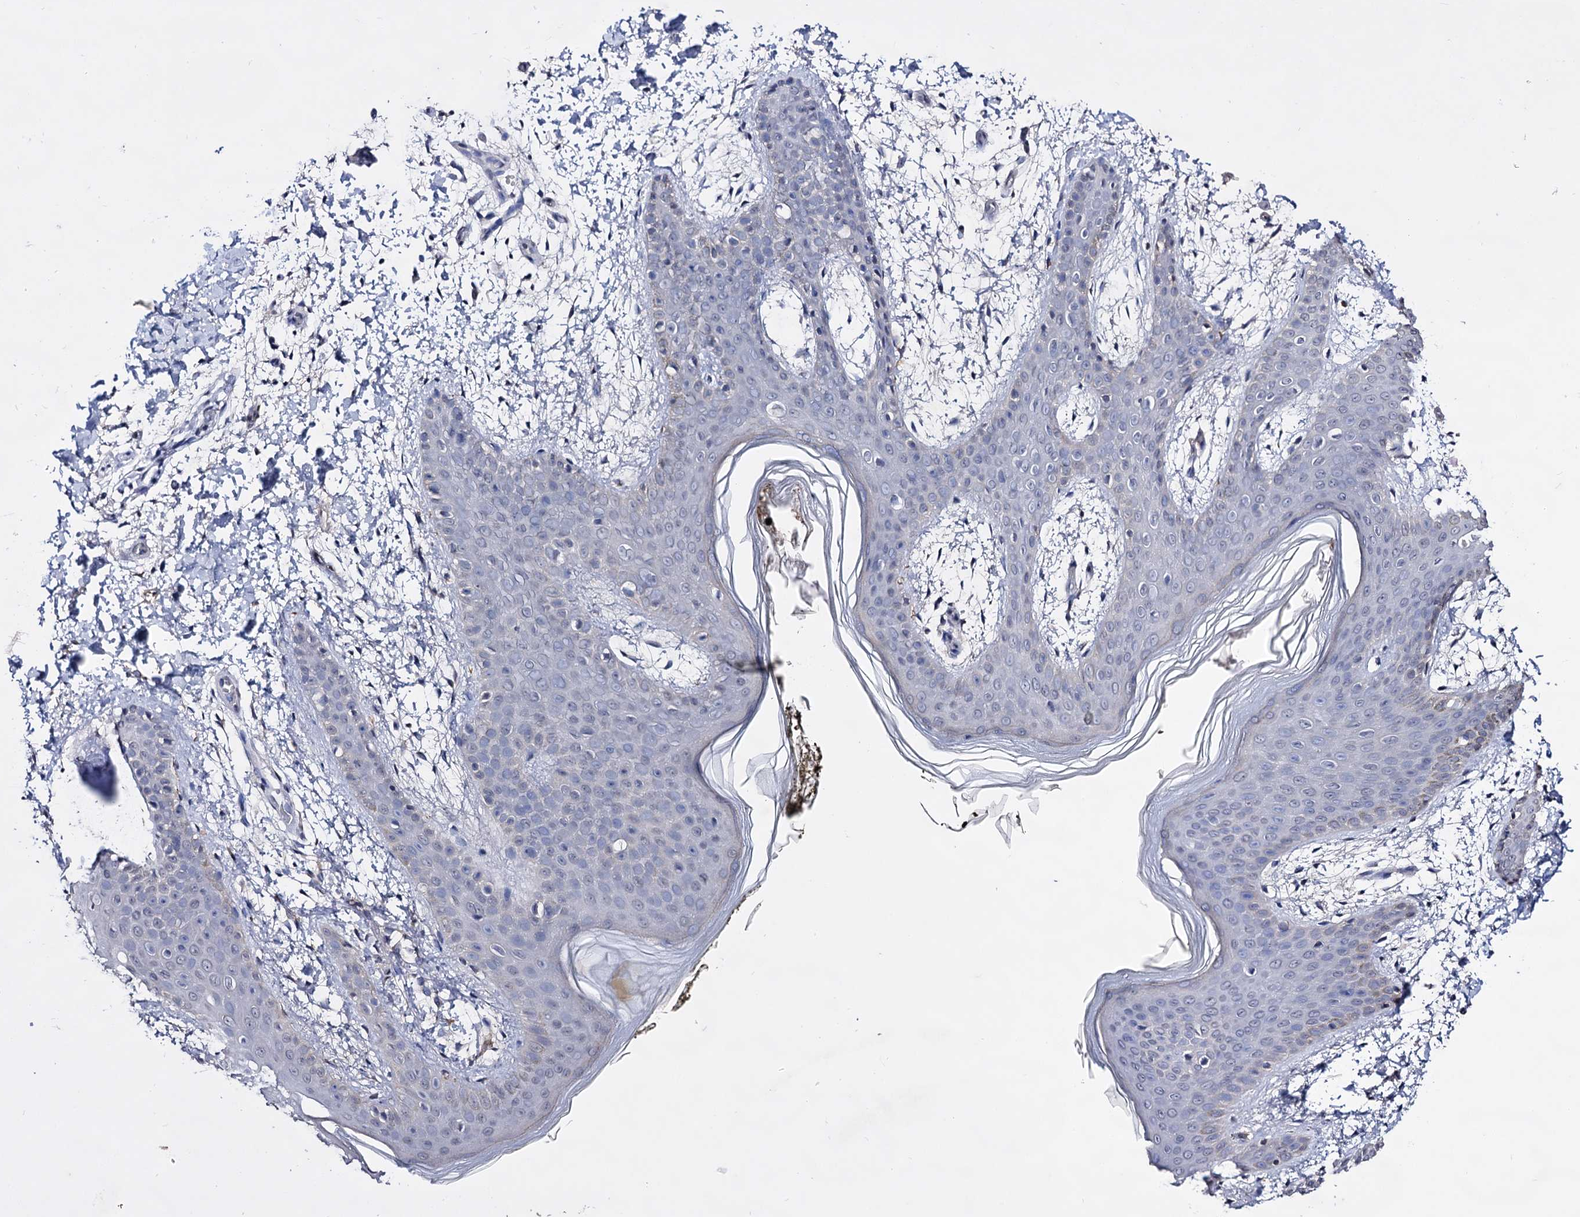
{"staining": {"intensity": "negative", "quantity": "none", "location": "none"}, "tissue": "skin", "cell_type": "Fibroblasts", "image_type": "normal", "snomed": [{"axis": "morphology", "description": "Normal tissue, NOS"}, {"axis": "topography", "description": "Skin"}], "caption": "The immunohistochemistry (IHC) photomicrograph has no significant expression in fibroblasts of skin.", "gene": "PLIN1", "patient": {"sex": "male", "age": 36}}